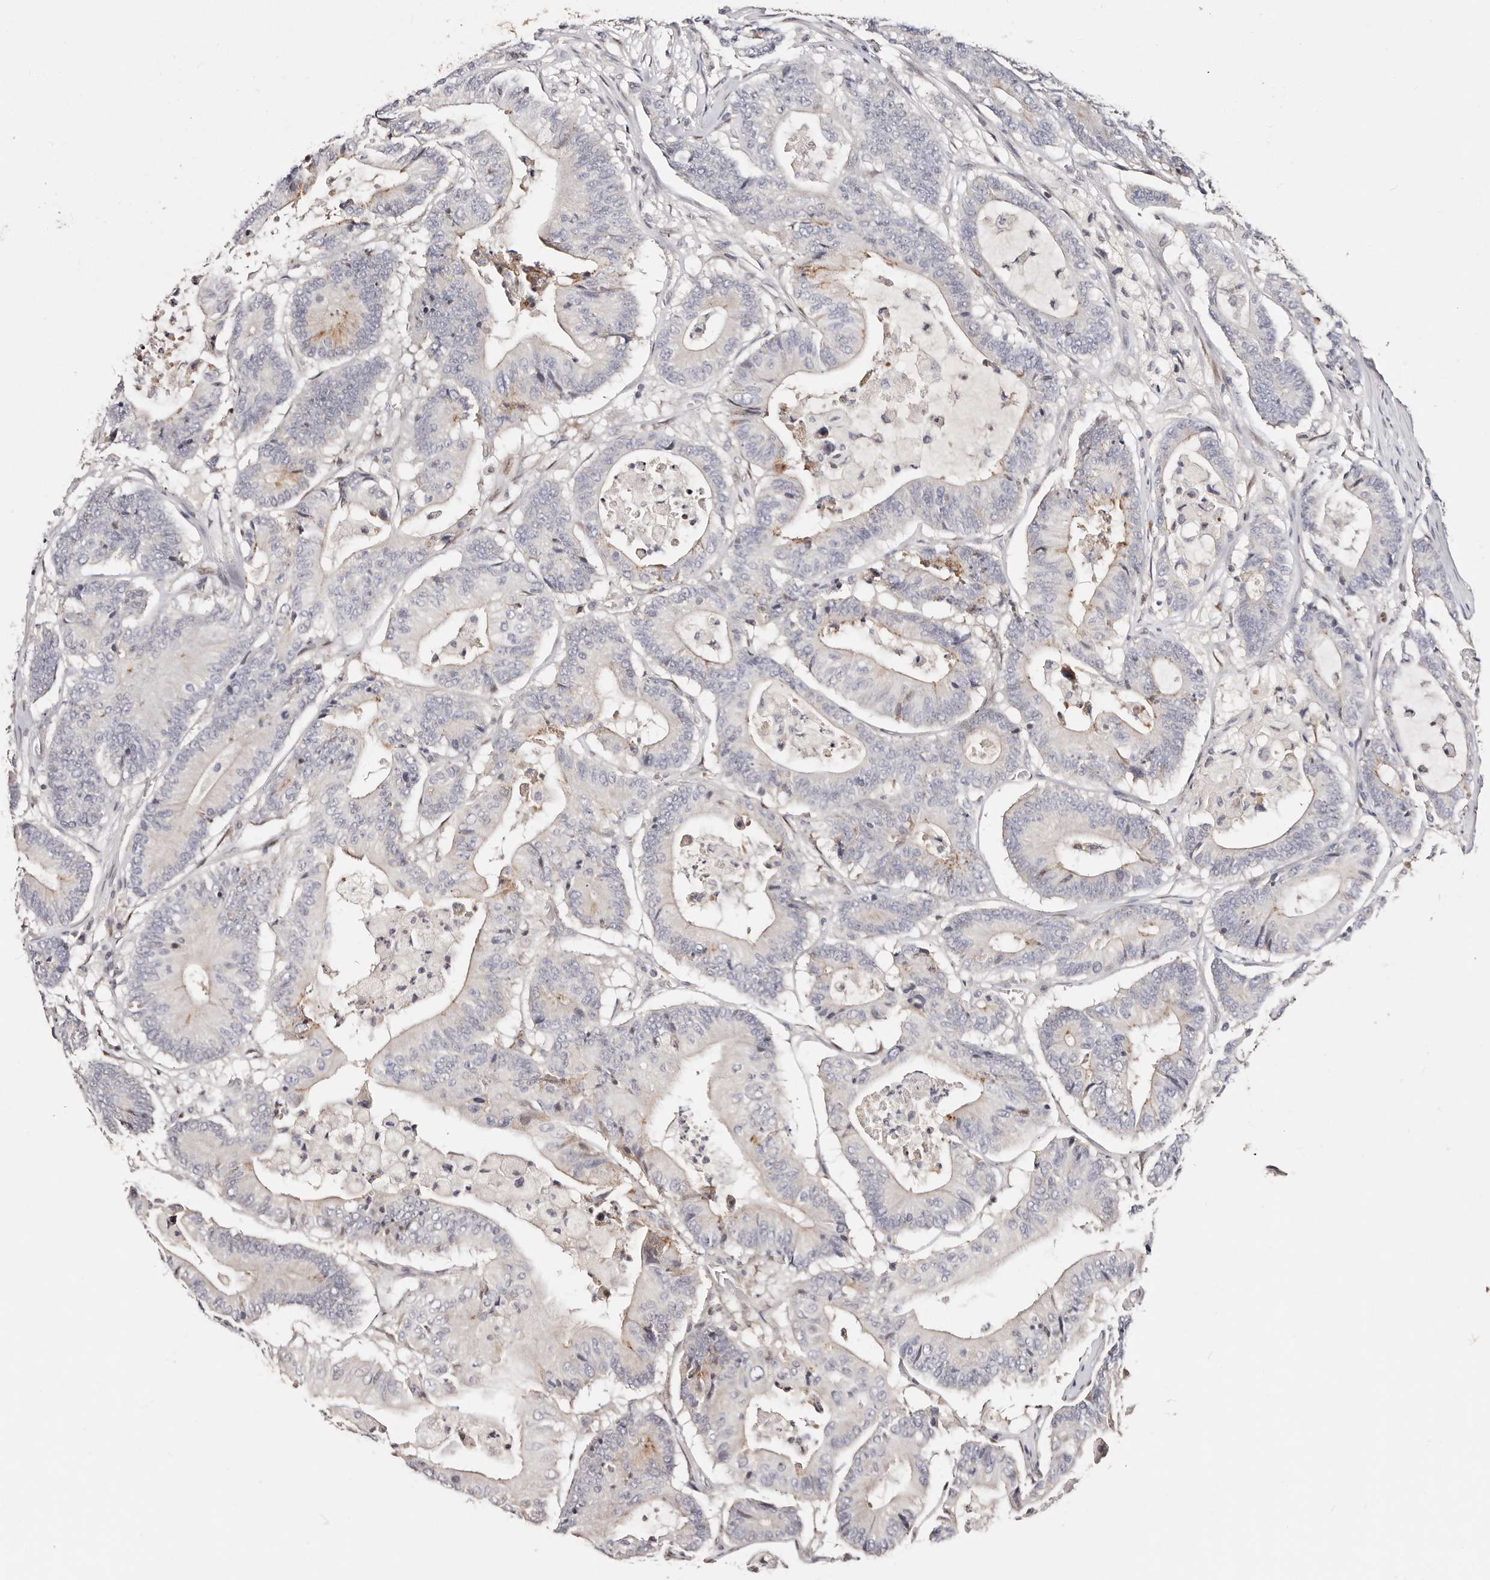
{"staining": {"intensity": "weak", "quantity": "<25%", "location": "cytoplasmic/membranous"}, "tissue": "colorectal cancer", "cell_type": "Tumor cells", "image_type": "cancer", "snomed": [{"axis": "morphology", "description": "Adenocarcinoma, NOS"}, {"axis": "topography", "description": "Colon"}], "caption": "DAB (3,3'-diaminobenzidine) immunohistochemical staining of human colorectal cancer (adenocarcinoma) reveals no significant staining in tumor cells. Brightfield microscopy of immunohistochemistry (IHC) stained with DAB (brown) and hematoxylin (blue), captured at high magnification.", "gene": "IQGAP3", "patient": {"sex": "female", "age": 84}}